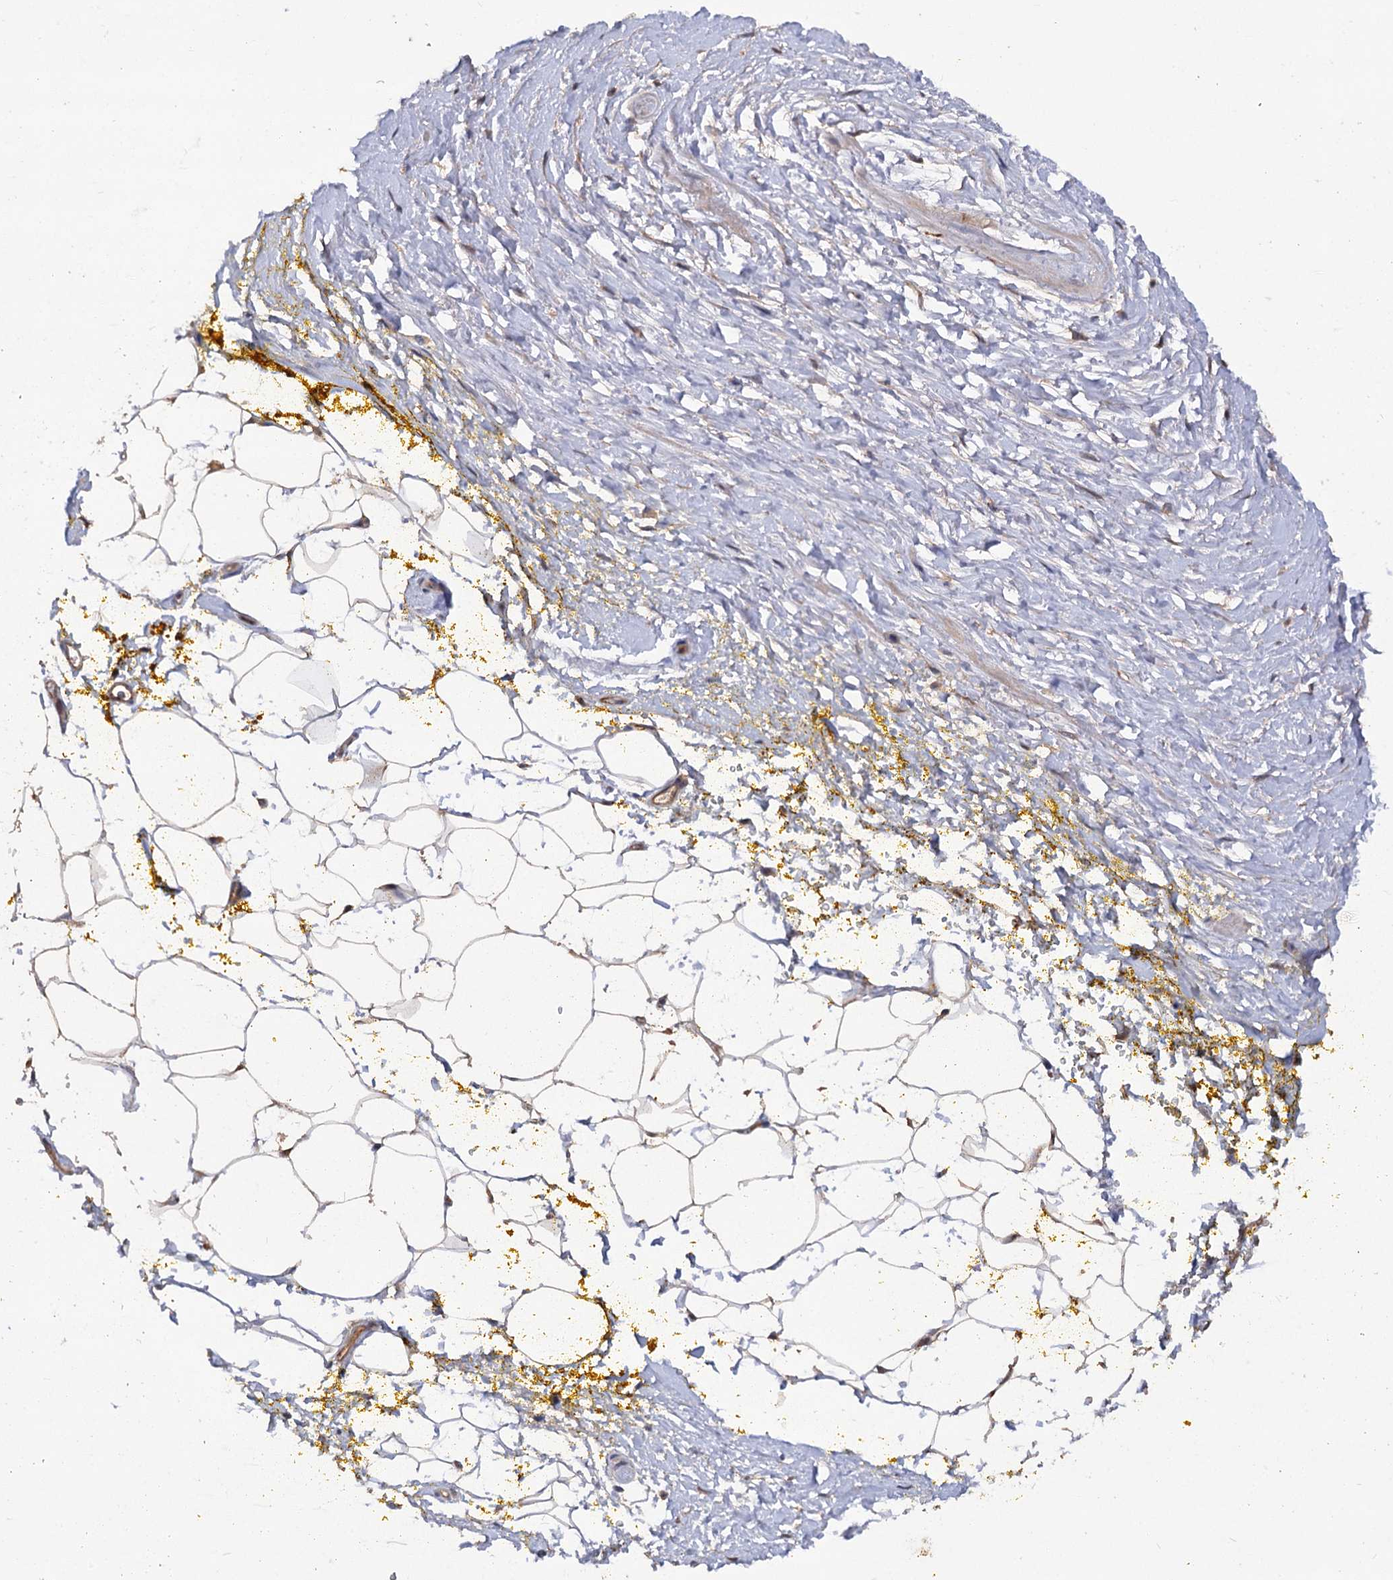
{"staining": {"intensity": "weak", "quantity": "25%-75%", "location": "cytoplasmic/membranous"}, "tissue": "adipose tissue", "cell_type": "Adipocytes", "image_type": "normal", "snomed": [{"axis": "morphology", "description": "Normal tissue, NOS"}, {"axis": "morphology", "description": "Adenocarcinoma, Low grade"}, {"axis": "topography", "description": "Prostate"}, {"axis": "topography", "description": "Peripheral nerve tissue"}], "caption": "Immunohistochemistry (IHC) staining of benign adipose tissue, which exhibits low levels of weak cytoplasmic/membranous positivity in about 25%-75% of adipocytes indicating weak cytoplasmic/membranous protein expression. The staining was performed using DAB (brown) for protein detection and nuclei were counterstained in hematoxylin (blue).", "gene": "NUDCD2", "patient": {"sex": "male", "age": 63}}